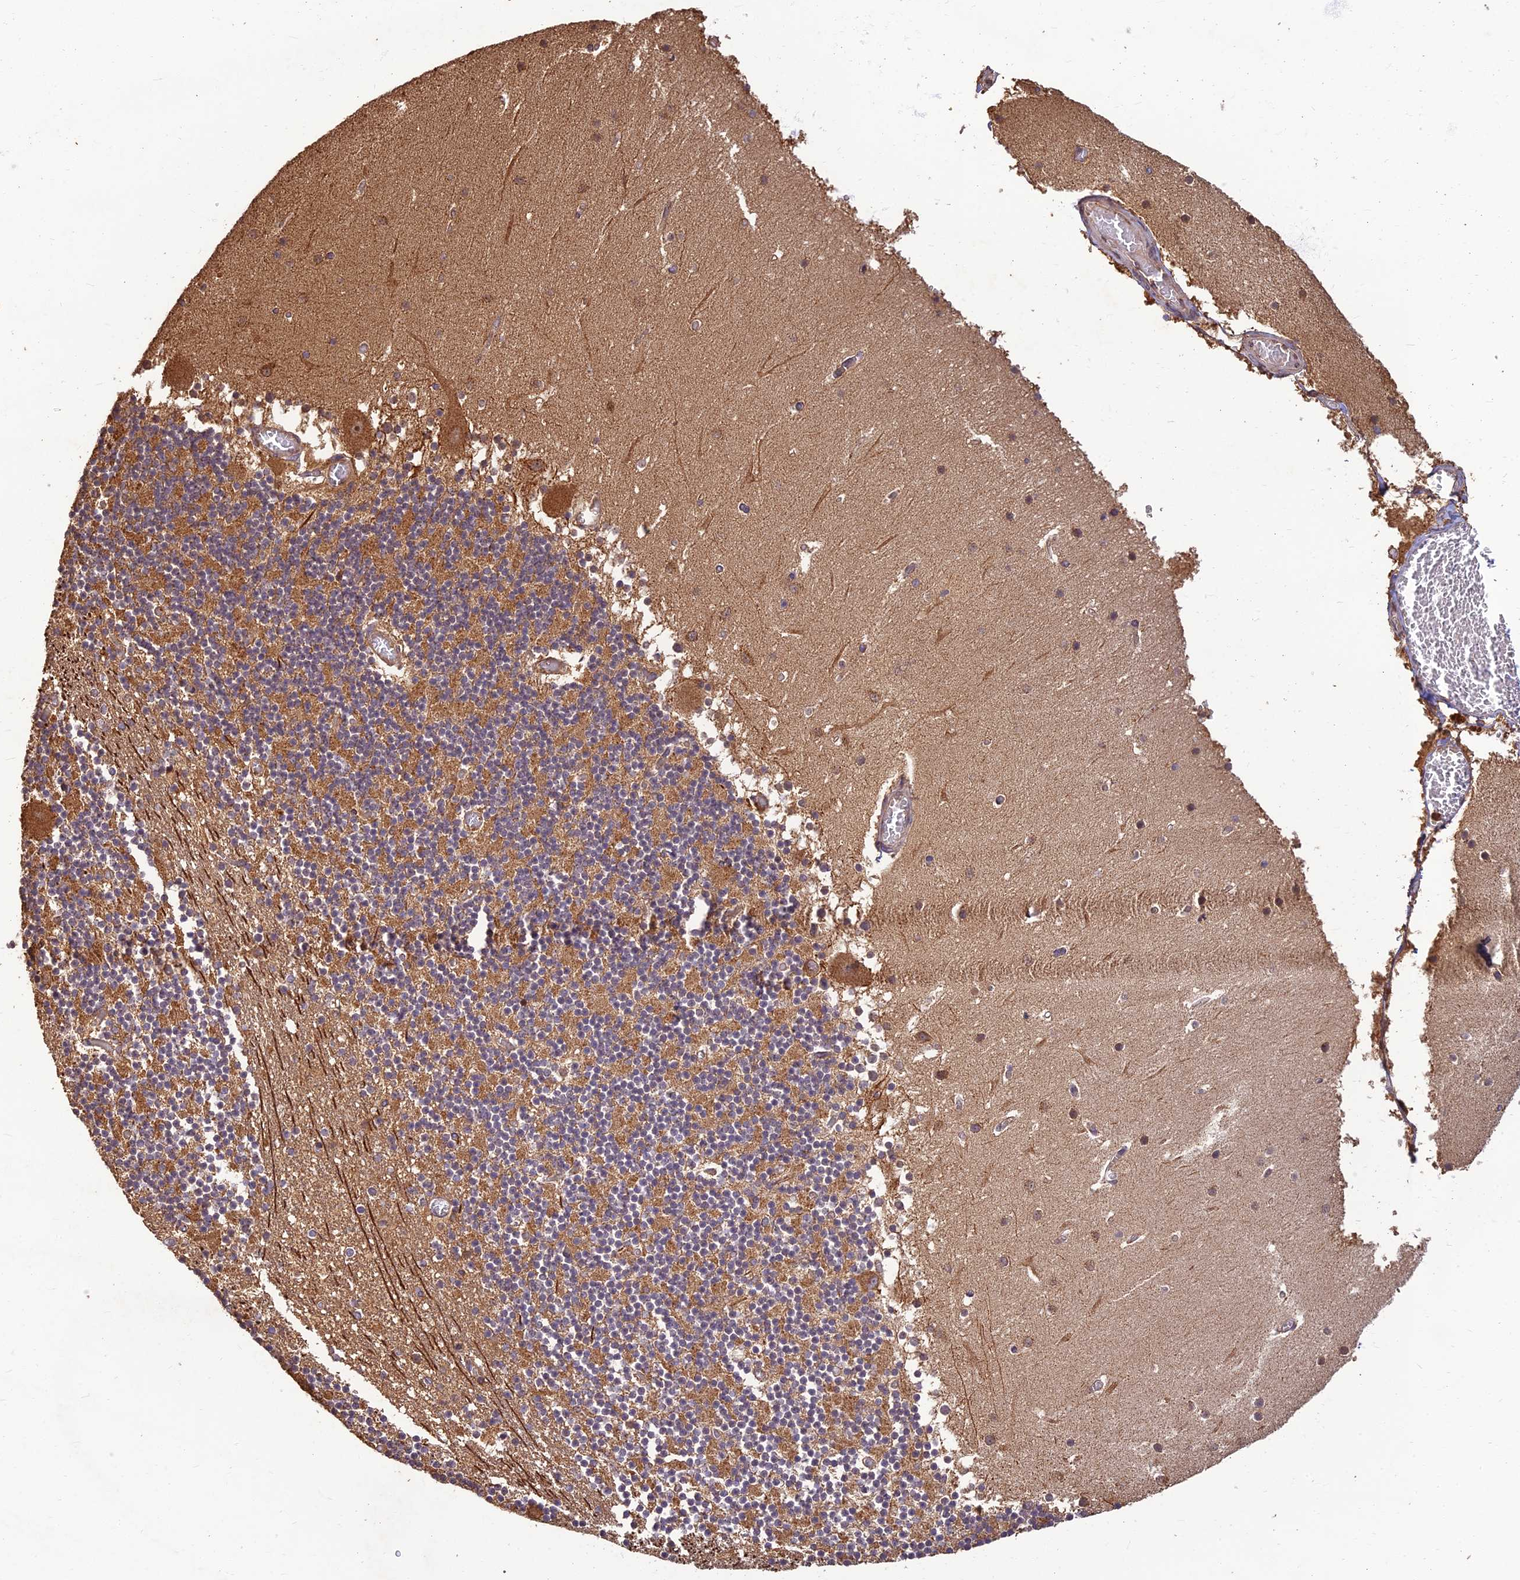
{"staining": {"intensity": "moderate", "quantity": ">75%", "location": "cytoplasmic/membranous"}, "tissue": "cerebellum", "cell_type": "Cells in granular layer", "image_type": "normal", "snomed": [{"axis": "morphology", "description": "Normal tissue, NOS"}, {"axis": "topography", "description": "Cerebellum"}], "caption": "Immunohistochemical staining of normal human cerebellum exhibits >75% levels of moderate cytoplasmic/membranous protein positivity in approximately >75% of cells in granular layer.", "gene": "CORO1C", "patient": {"sex": "female", "age": 28}}